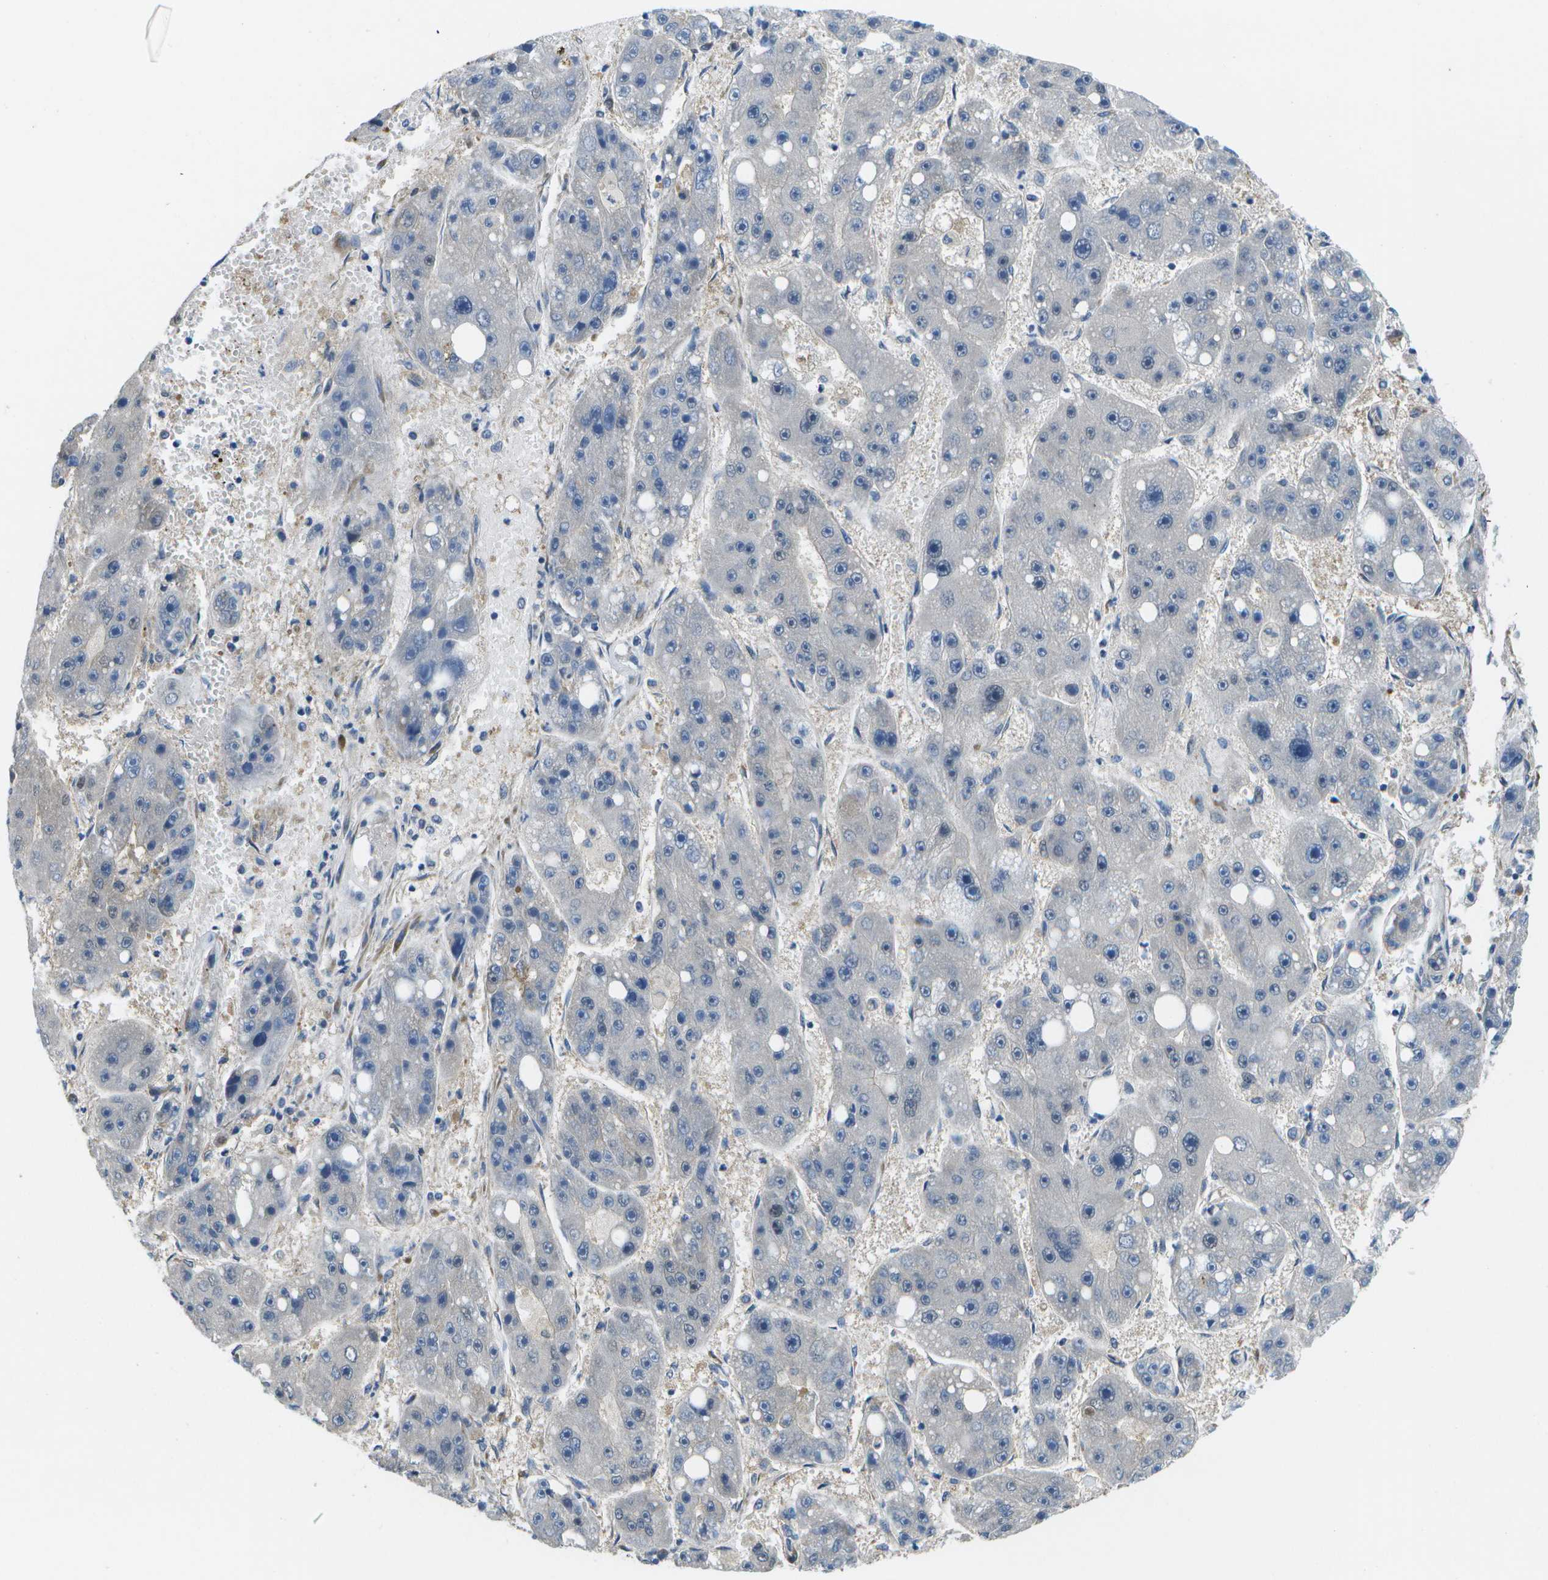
{"staining": {"intensity": "negative", "quantity": "none", "location": "none"}, "tissue": "liver cancer", "cell_type": "Tumor cells", "image_type": "cancer", "snomed": [{"axis": "morphology", "description": "Carcinoma, Hepatocellular, NOS"}, {"axis": "topography", "description": "Liver"}], "caption": "A high-resolution histopathology image shows immunohistochemistry staining of liver cancer (hepatocellular carcinoma), which displays no significant positivity in tumor cells.", "gene": "P3H1", "patient": {"sex": "female", "age": 61}}